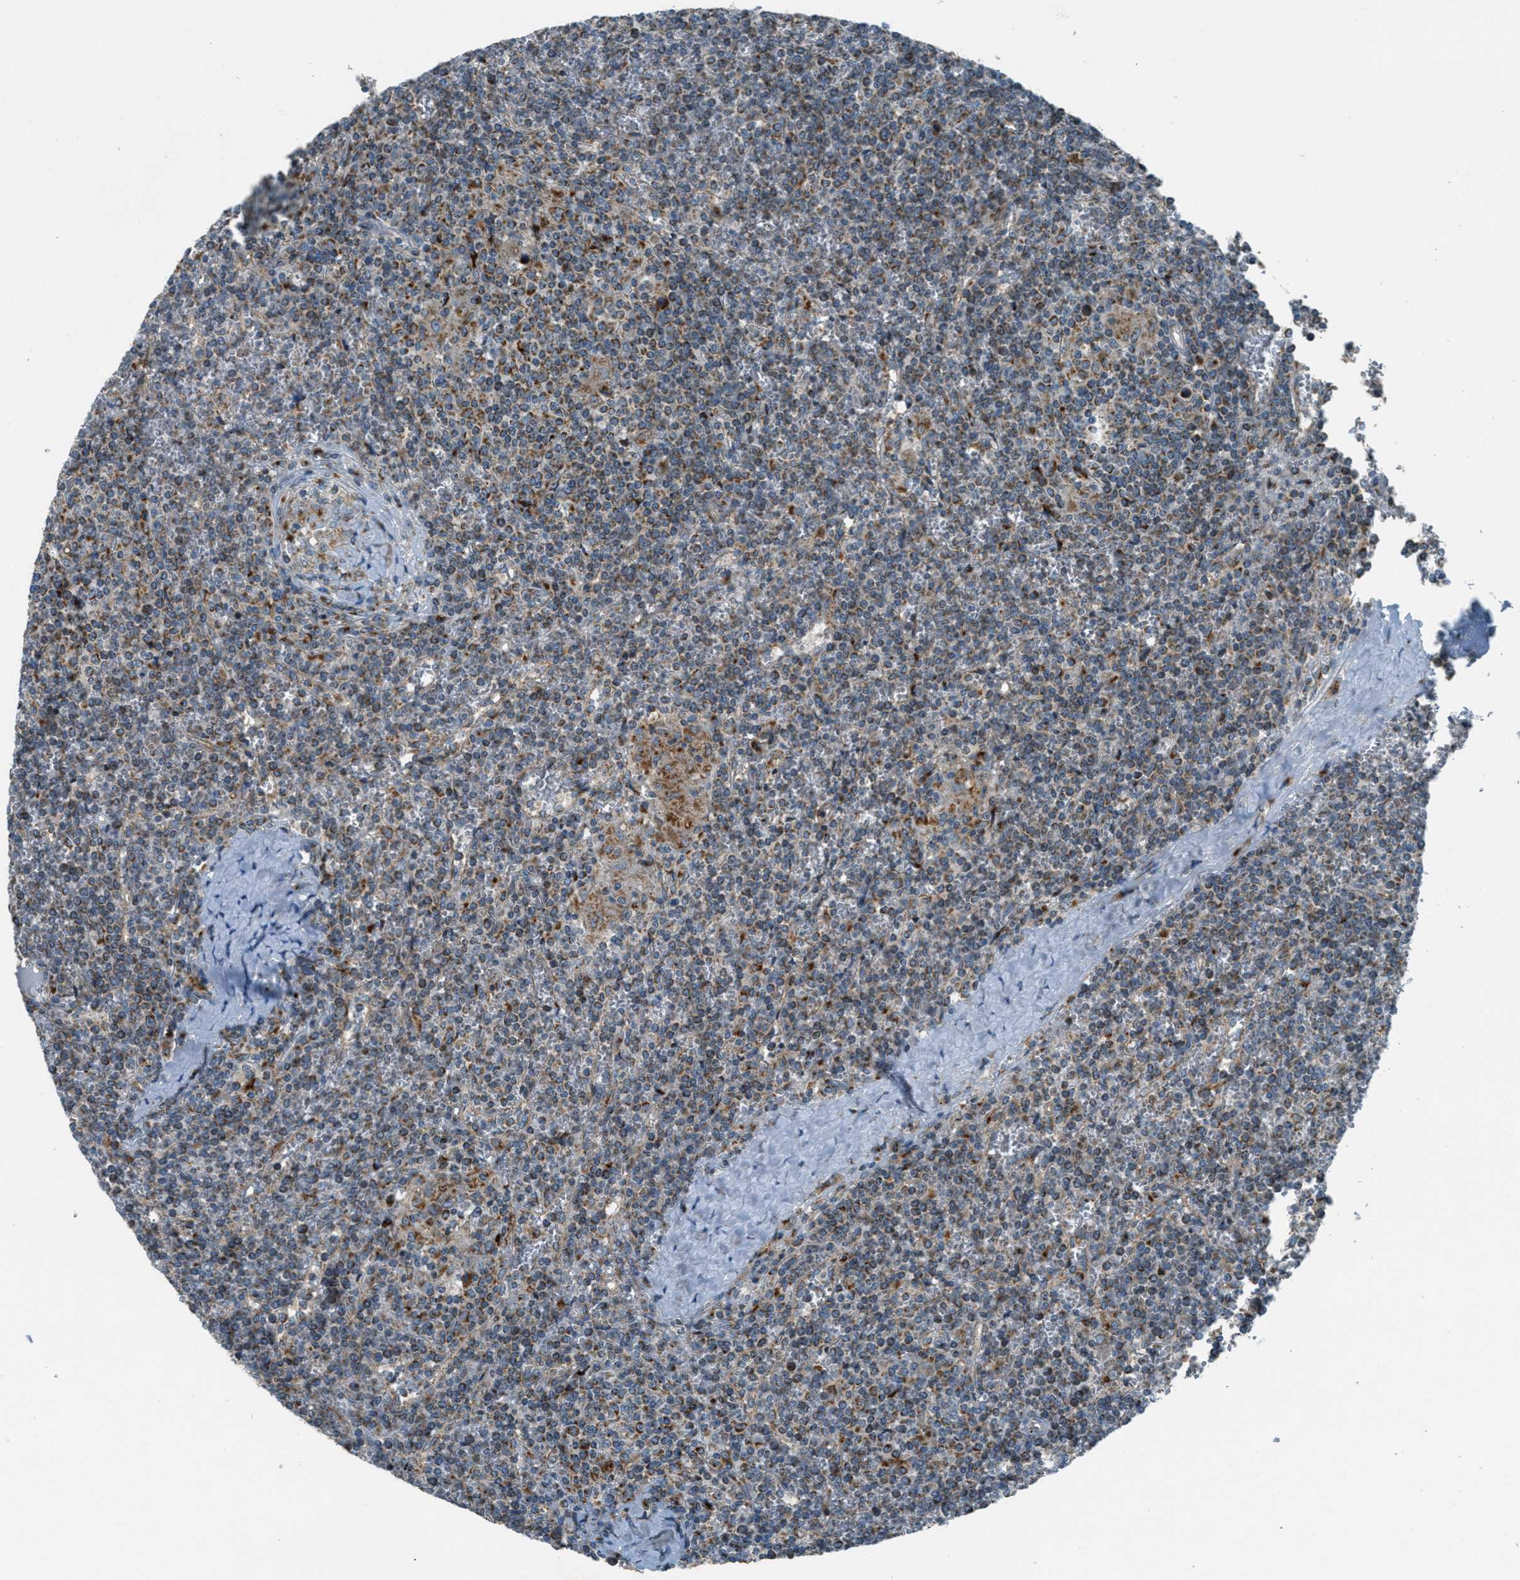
{"staining": {"intensity": "moderate", "quantity": ">75%", "location": "cytoplasmic/membranous"}, "tissue": "lymphoma", "cell_type": "Tumor cells", "image_type": "cancer", "snomed": [{"axis": "morphology", "description": "Malignant lymphoma, non-Hodgkin's type, Low grade"}, {"axis": "topography", "description": "Spleen"}], "caption": "This photomicrograph displays malignant lymphoma, non-Hodgkin's type (low-grade) stained with immunohistochemistry to label a protein in brown. The cytoplasmic/membranous of tumor cells show moderate positivity for the protein. Nuclei are counter-stained blue.", "gene": "BCKDK", "patient": {"sex": "female", "age": 19}}